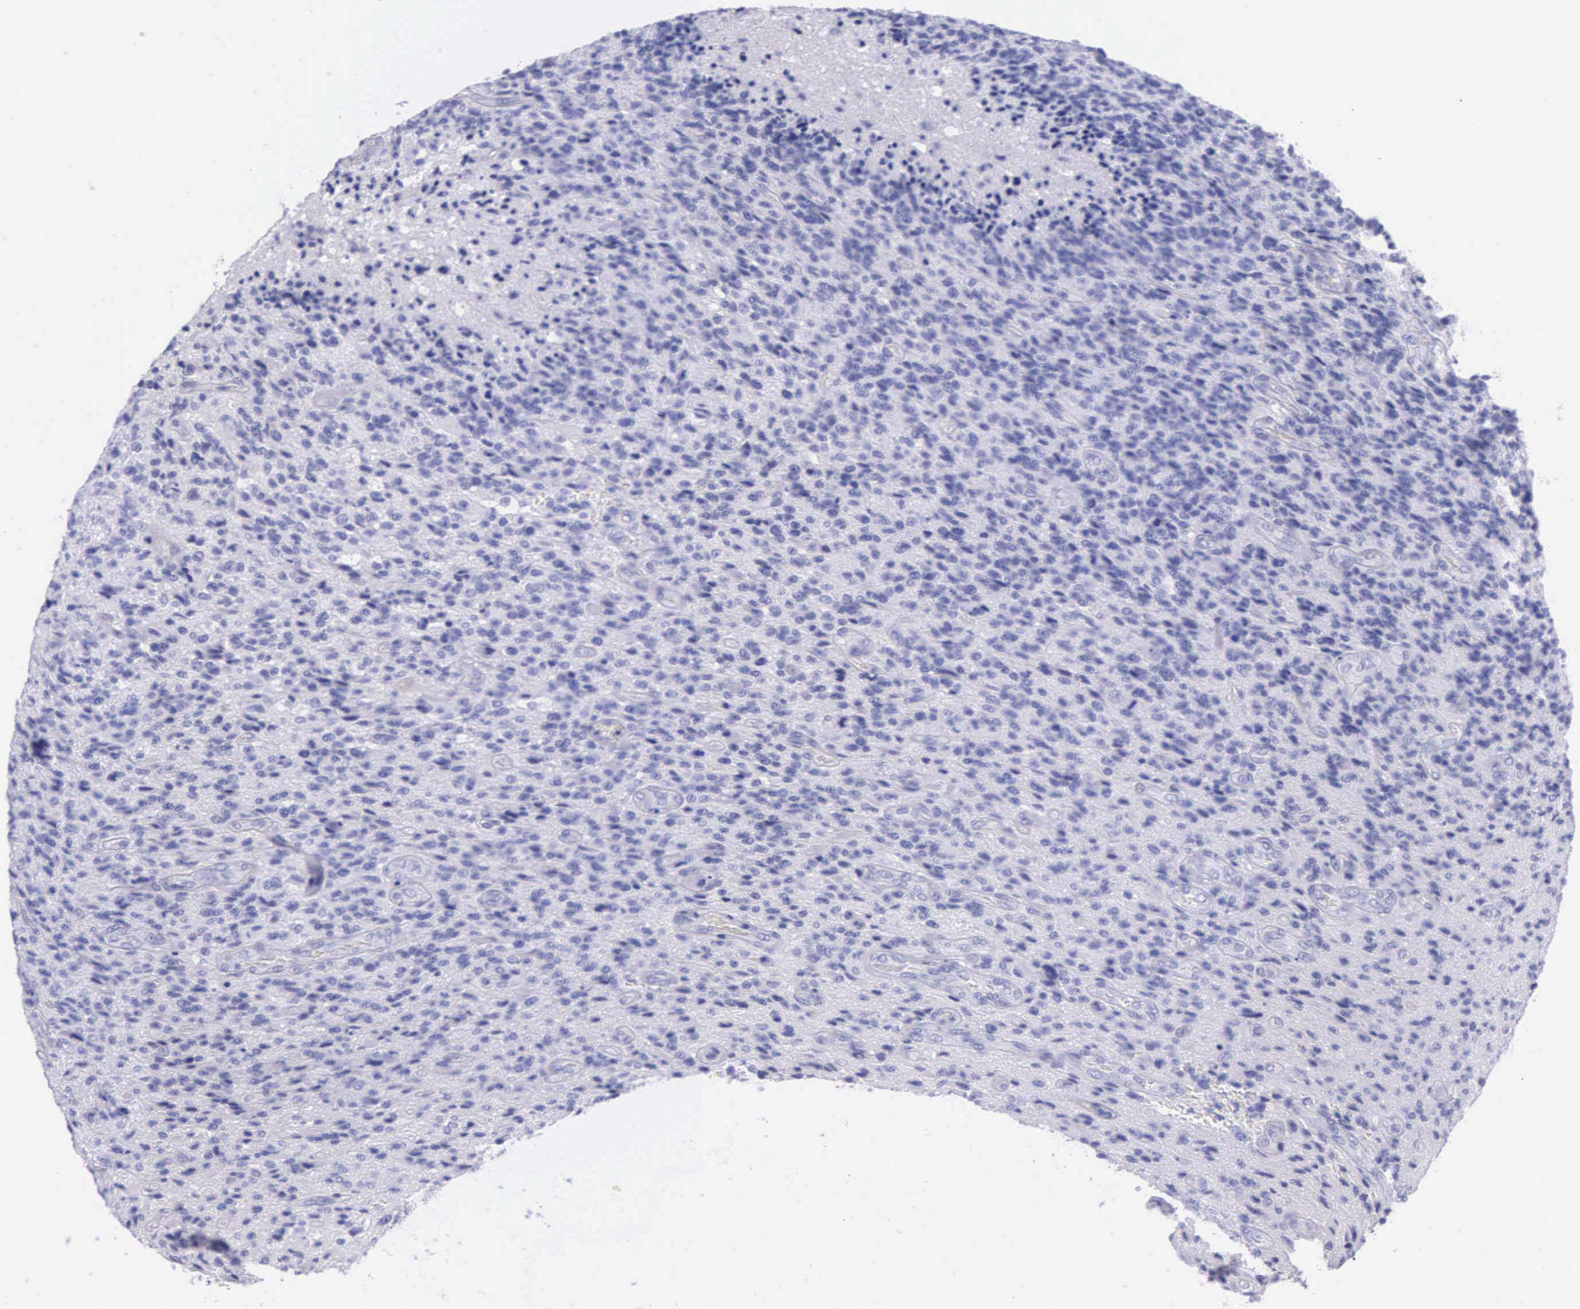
{"staining": {"intensity": "negative", "quantity": "none", "location": "none"}, "tissue": "glioma", "cell_type": "Tumor cells", "image_type": "cancer", "snomed": [{"axis": "morphology", "description": "Glioma, malignant, High grade"}, {"axis": "topography", "description": "Brain"}], "caption": "DAB (3,3'-diaminobenzidine) immunohistochemical staining of glioma demonstrates no significant positivity in tumor cells.", "gene": "KLK3", "patient": {"sex": "male", "age": 36}}